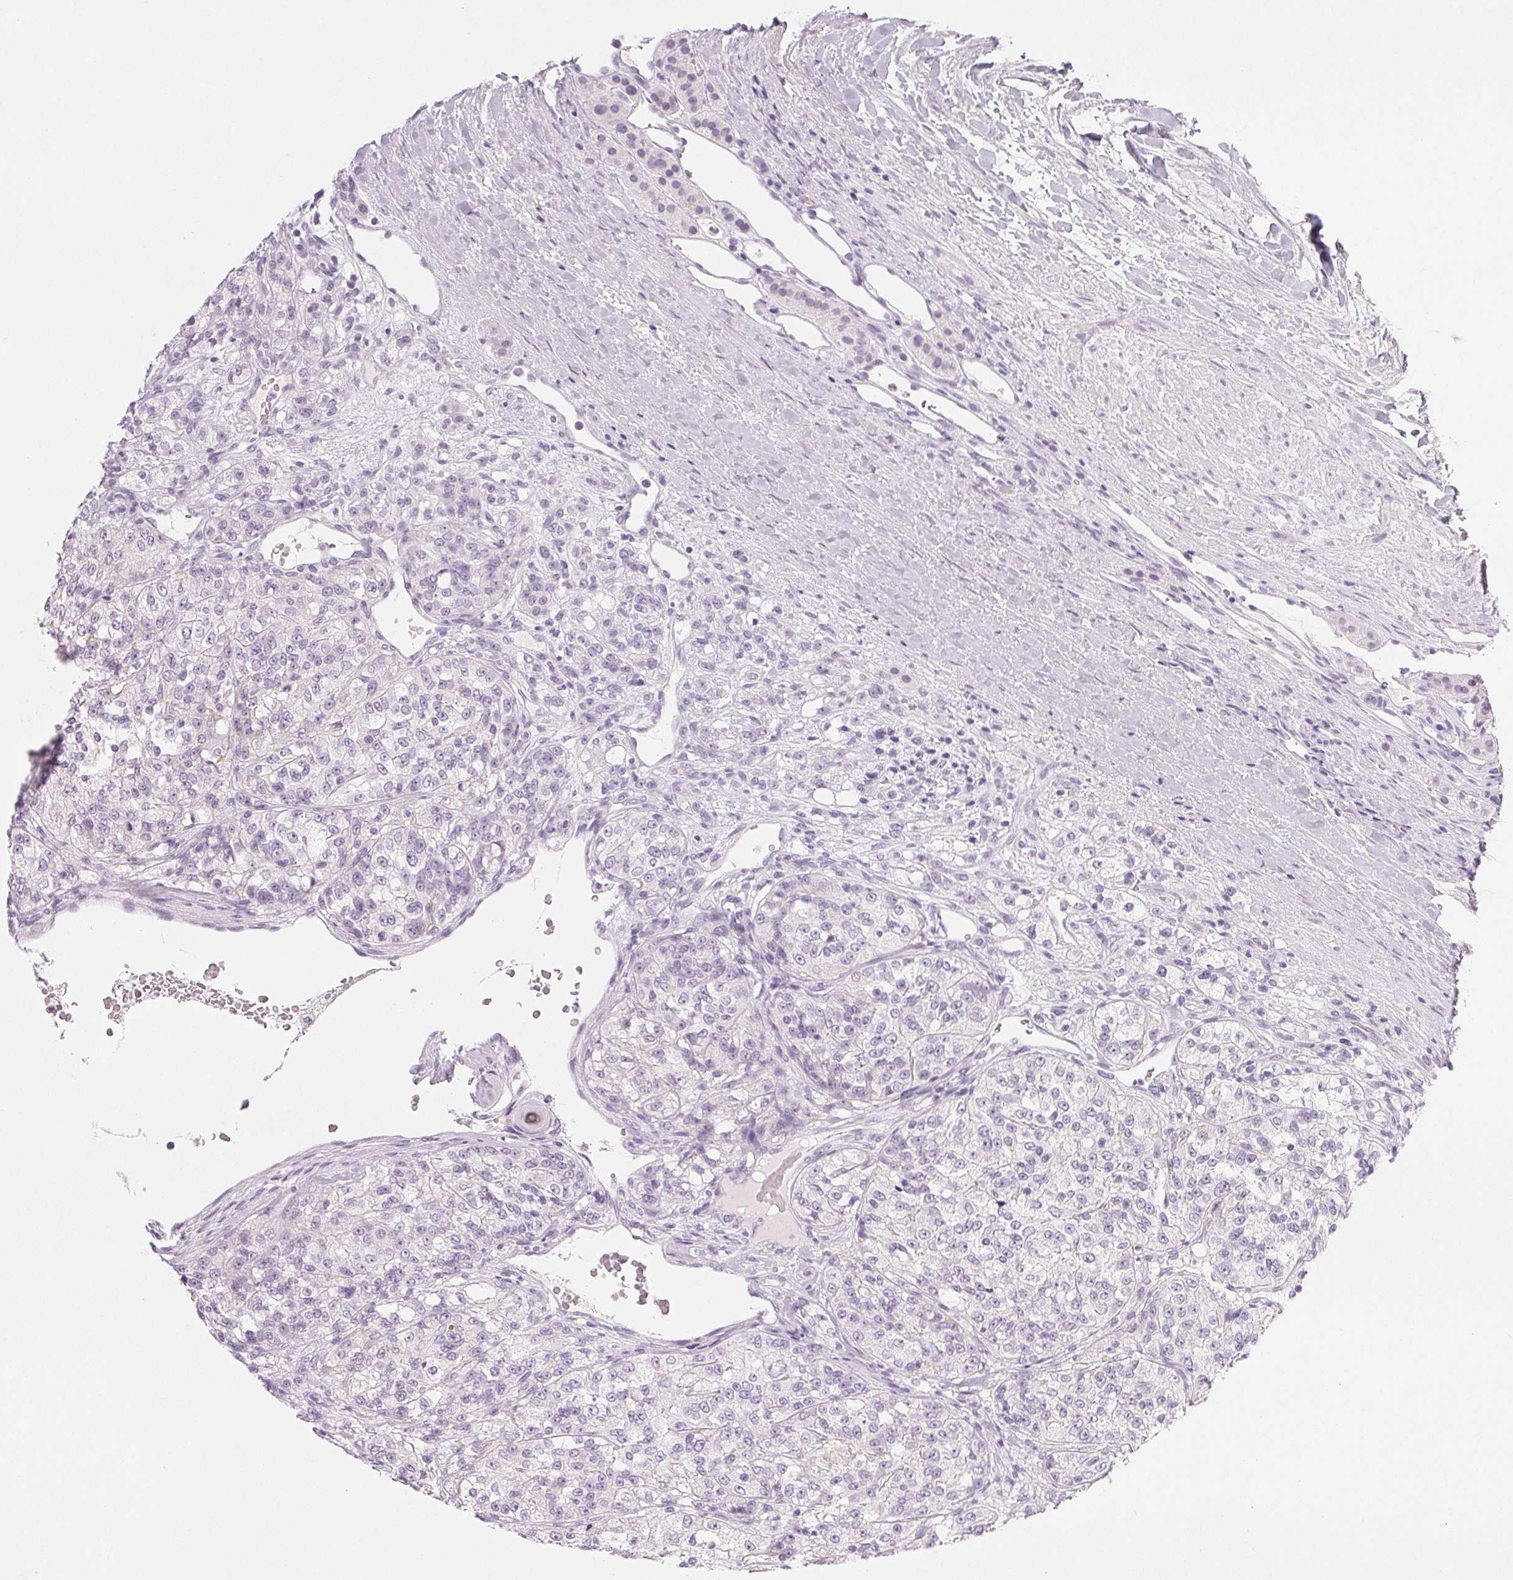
{"staining": {"intensity": "negative", "quantity": "none", "location": "none"}, "tissue": "renal cancer", "cell_type": "Tumor cells", "image_type": "cancer", "snomed": [{"axis": "morphology", "description": "Adenocarcinoma, NOS"}, {"axis": "topography", "description": "Kidney"}], "caption": "The IHC micrograph has no significant positivity in tumor cells of renal cancer tissue.", "gene": "COL7A1", "patient": {"sex": "female", "age": 63}}